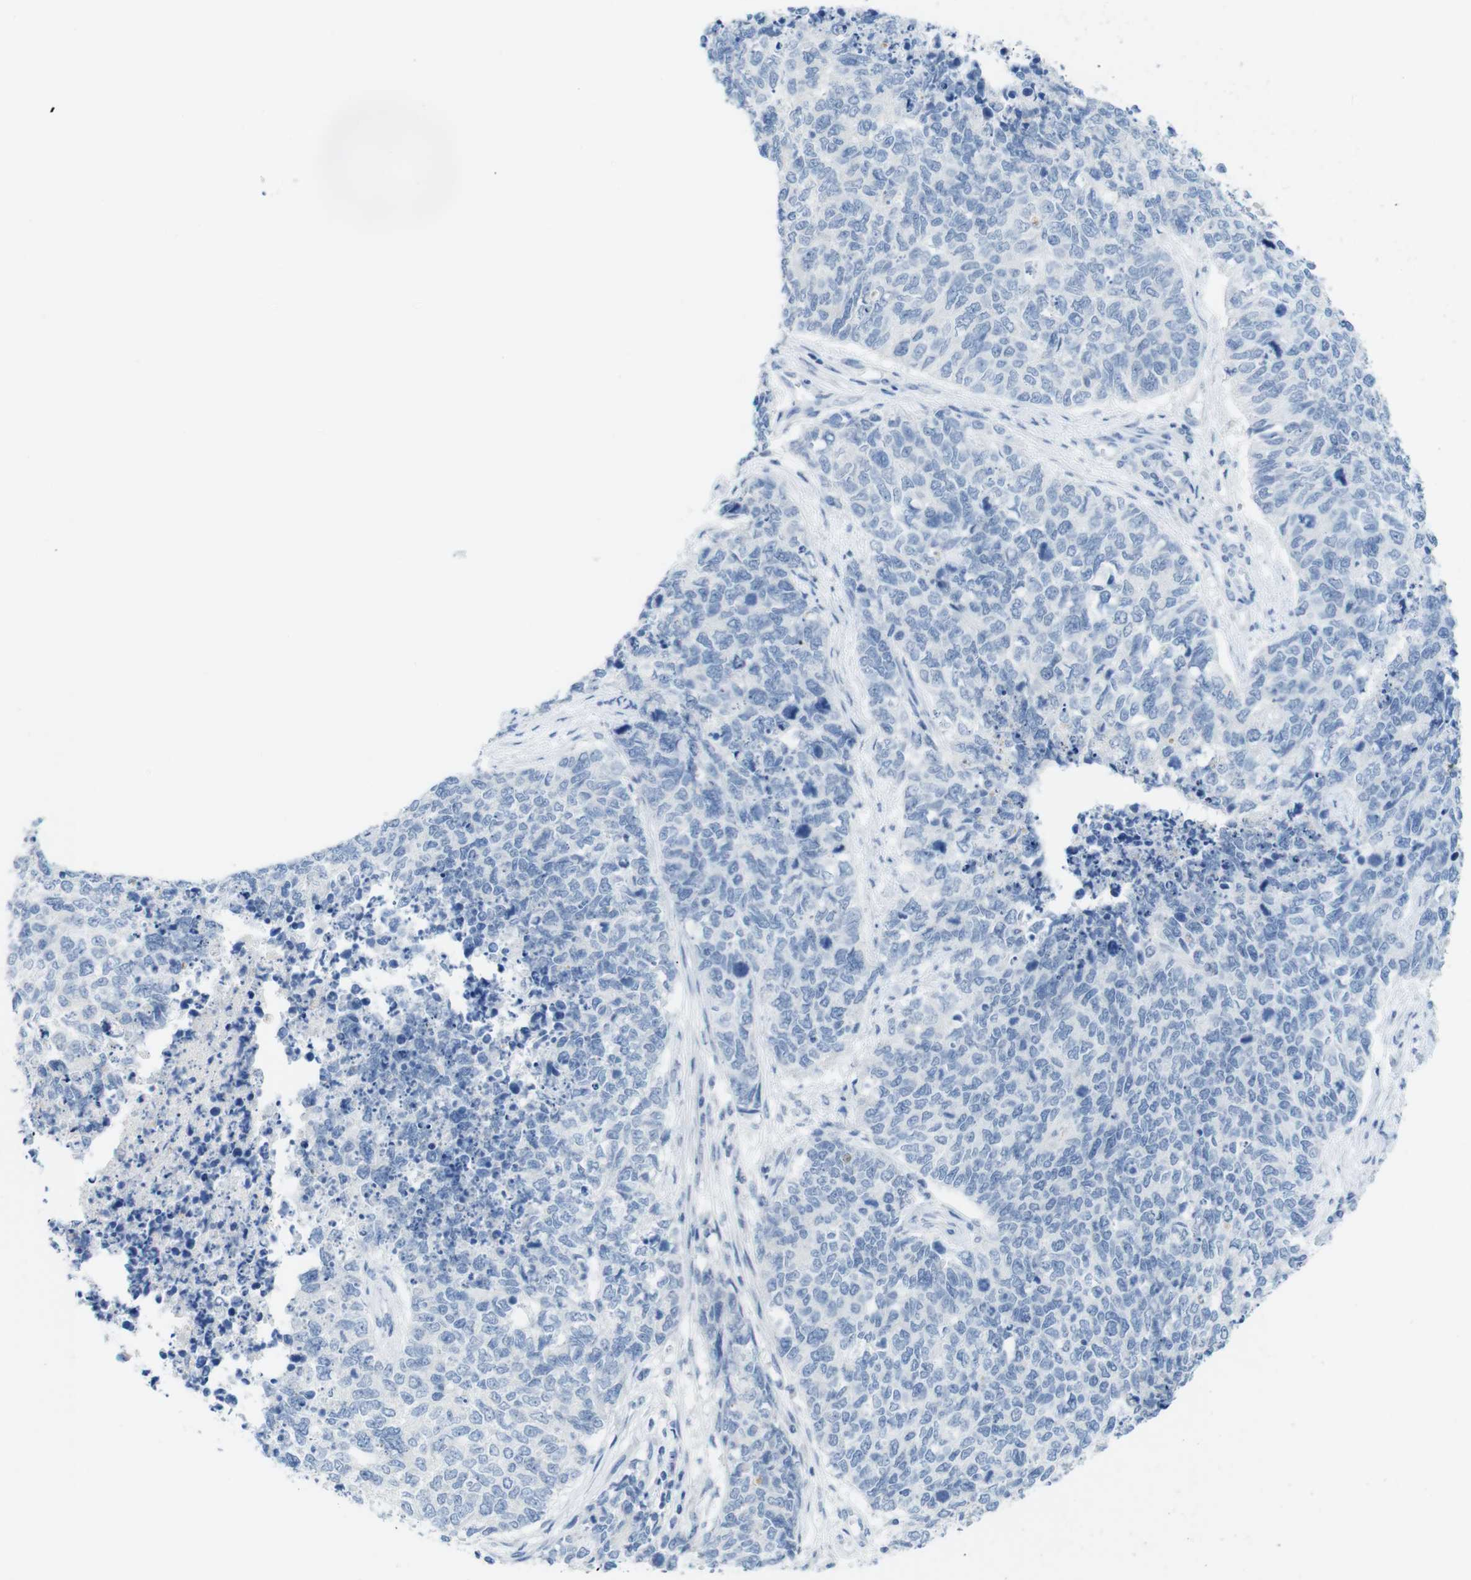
{"staining": {"intensity": "negative", "quantity": "none", "location": "none"}, "tissue": "cervical cancer", "cell_type": "Tumor cells", "image_type": "cancer", "snomed": [{"axis": "morphology", "description": "Squamous cell carcinoma, NOS"}, {"axis": "topography", "description": "Cervix"}], "caption": "Histopathology image shows no significant protein staining in tumor cells of cervical cancer.", "gene": "OPN1SW", "patient": {"sex": "female", "age": 63}}